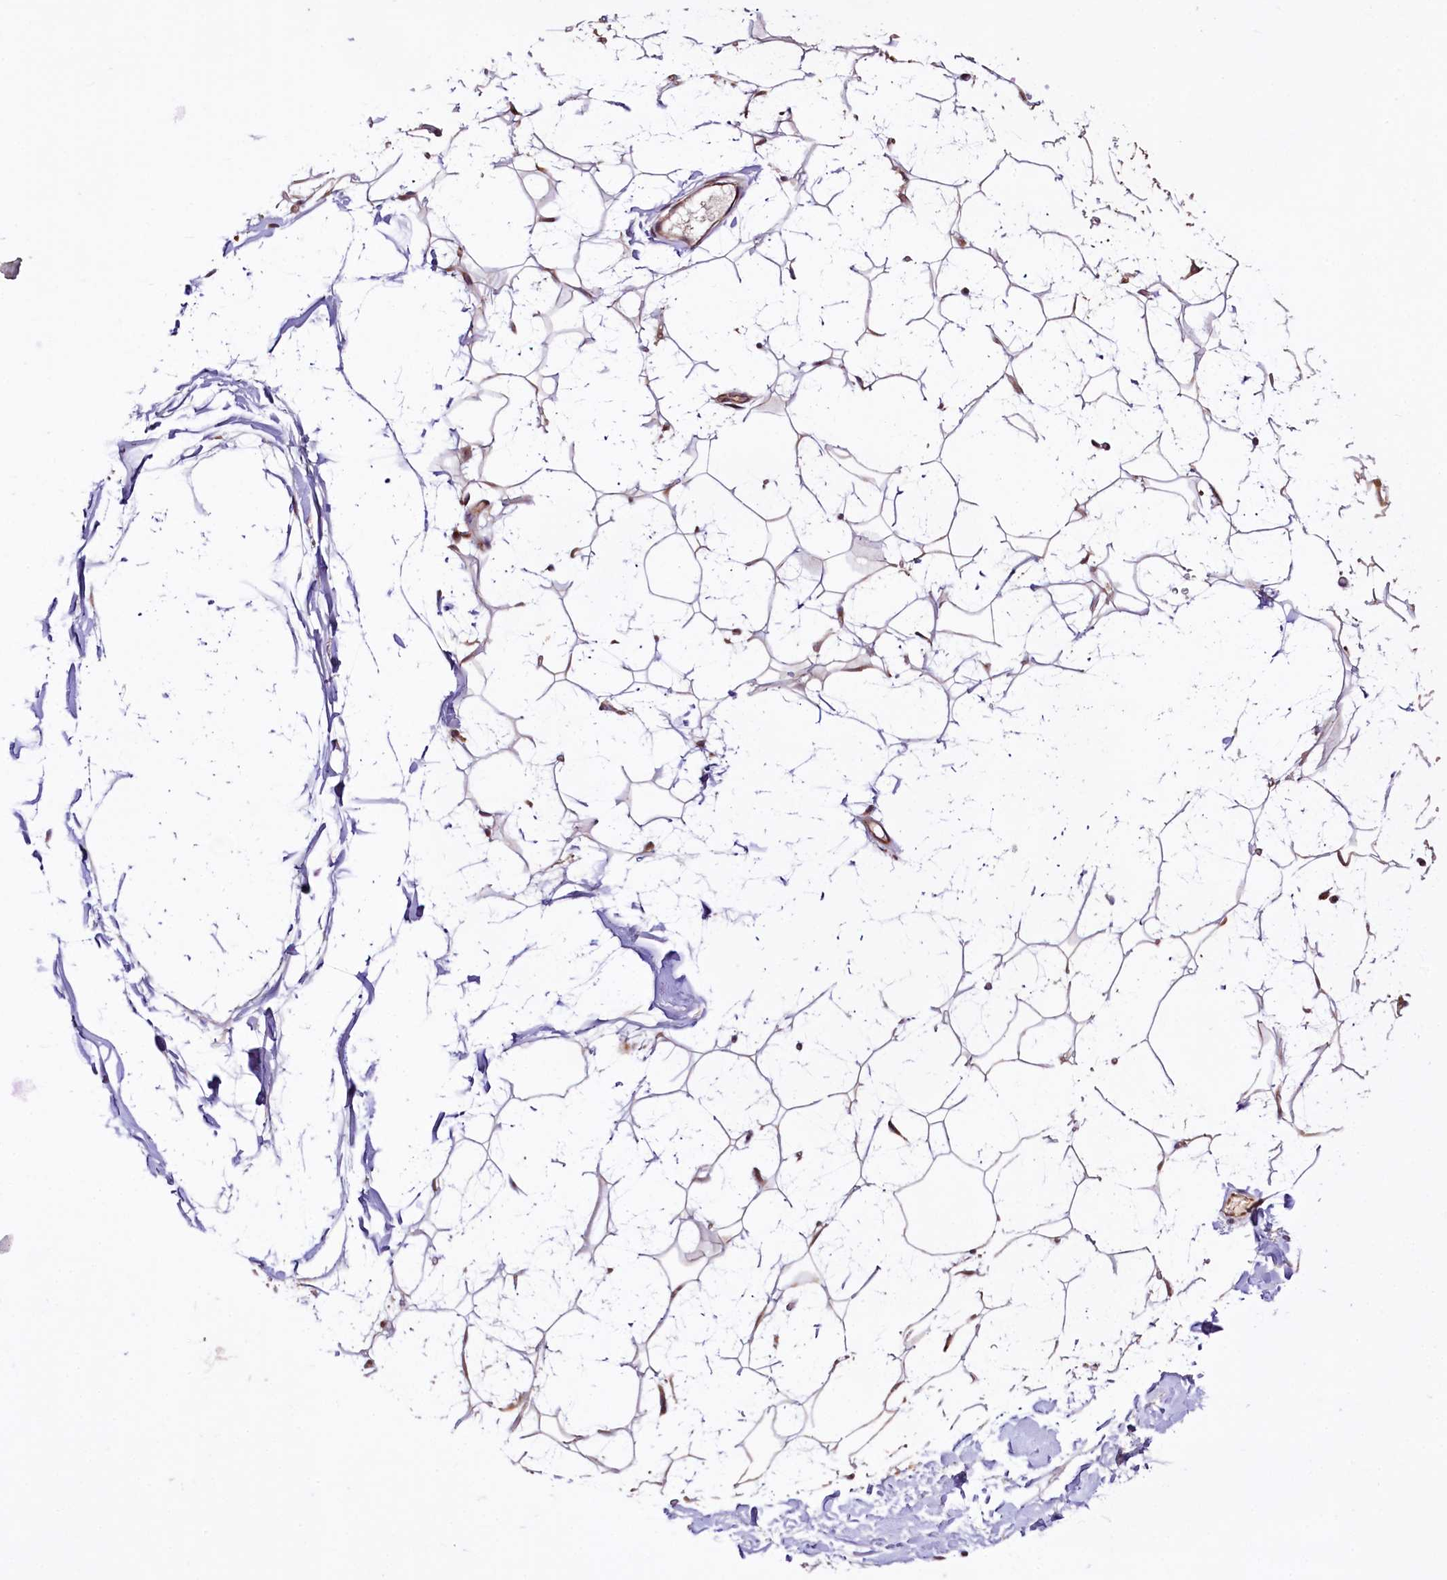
{"staining": {"intensity": "weak", "quantity": "25%-75%", "location": "nuclear"}, "tissue": "adipose tissue", "cell_type": "Adipocytes", "image_type": "normal", "snomed": [{"axis": "morphology", "description": "Normal tissue, NOS"}, {"axis": "topography", "description": "Breast"}], "caption": "Immunohistochemistry histopathology image of unremarkable human adipose tissue stained for a protein (brown), which shows low levels of weak nuclear expression in approximately 25%-75% of adipocytes.", "gene": "ST7", "patient": {"sex": "female", "age": 26}}